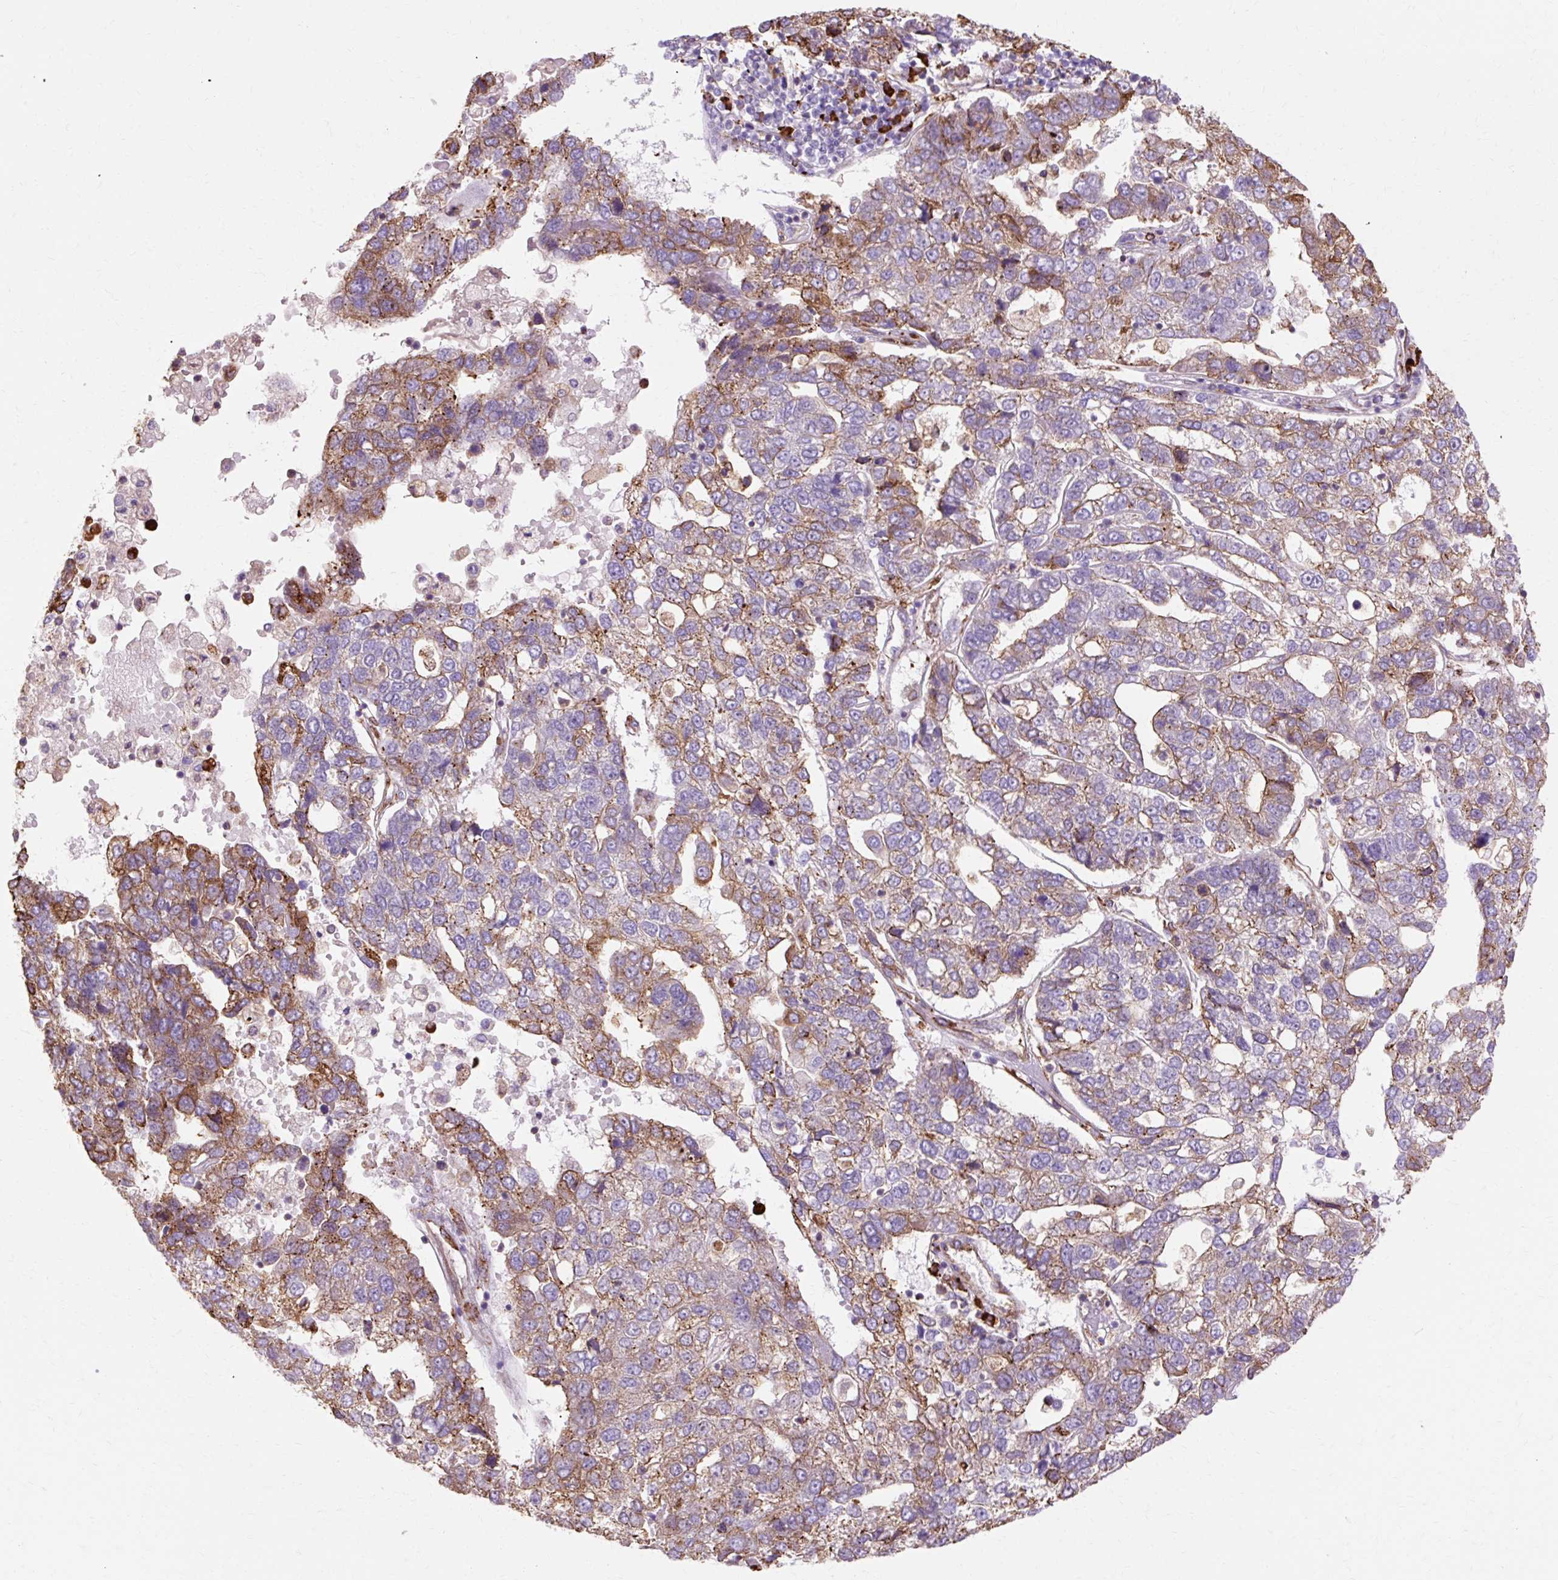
{"staining": {"intensity": "moderate", "quantity": "25%-75%", "location": "cytoplasmic/membranous"}, "tissue": "pancreatic cancer", "cell_type": "Tumor cells", "image_type": "cancer", "snomed": [{"axis": "morphology", "description": "Adenocarcinoma, NOS"}, {"axis": "topography", "description": "Pancreas"}], "caption": "High-power microscopy captured an immunohistochemistry micrograph of pancreatic cancer (adenocarcinoma), revealing moderate cytoplasmic/membranous staining in approximately 25%-75% of tumor cells.", "gene": "TBC1D2B", "patient": {"sex": "female", "age": 61}}